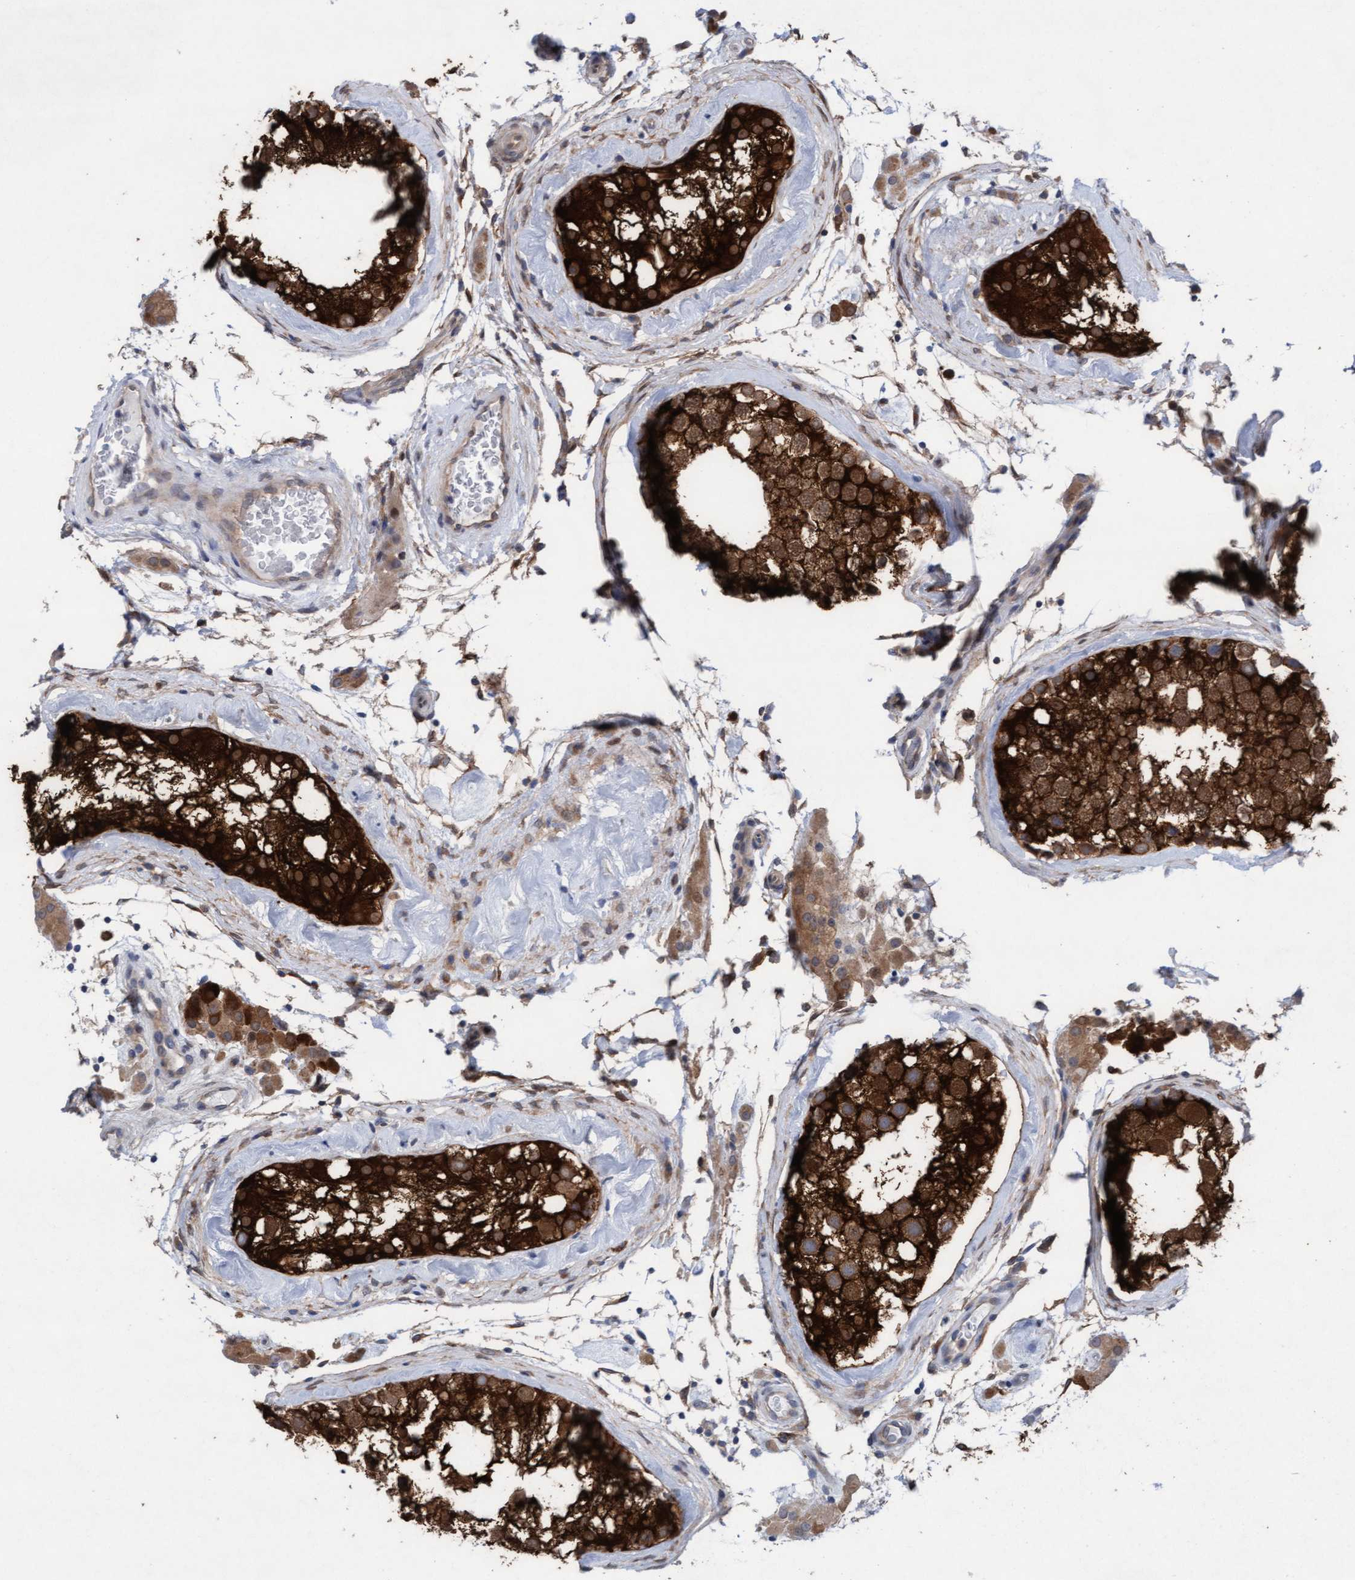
{"staining": {"intensity": "strong", "quantity": ">75%", "location": "cytoplasmic/membranous"}, "tissue": "testis", "cell_type": "Cells in seminiferous ducts", "image_type": "normal", "snomed": [{"axis": "morphology", "description": "Normal tissue, NOS"}, {"axis": "topography", "description": "Testis"}], "caption": "Immunohistochemistry (IHC) of normal human testis reveals high levels of strong cytoplasmic/membranous expression in about >75% of cells in seminiferous ducts.", "gene": "PLCD1", "patient": {"sex": "male", "age": 46}}